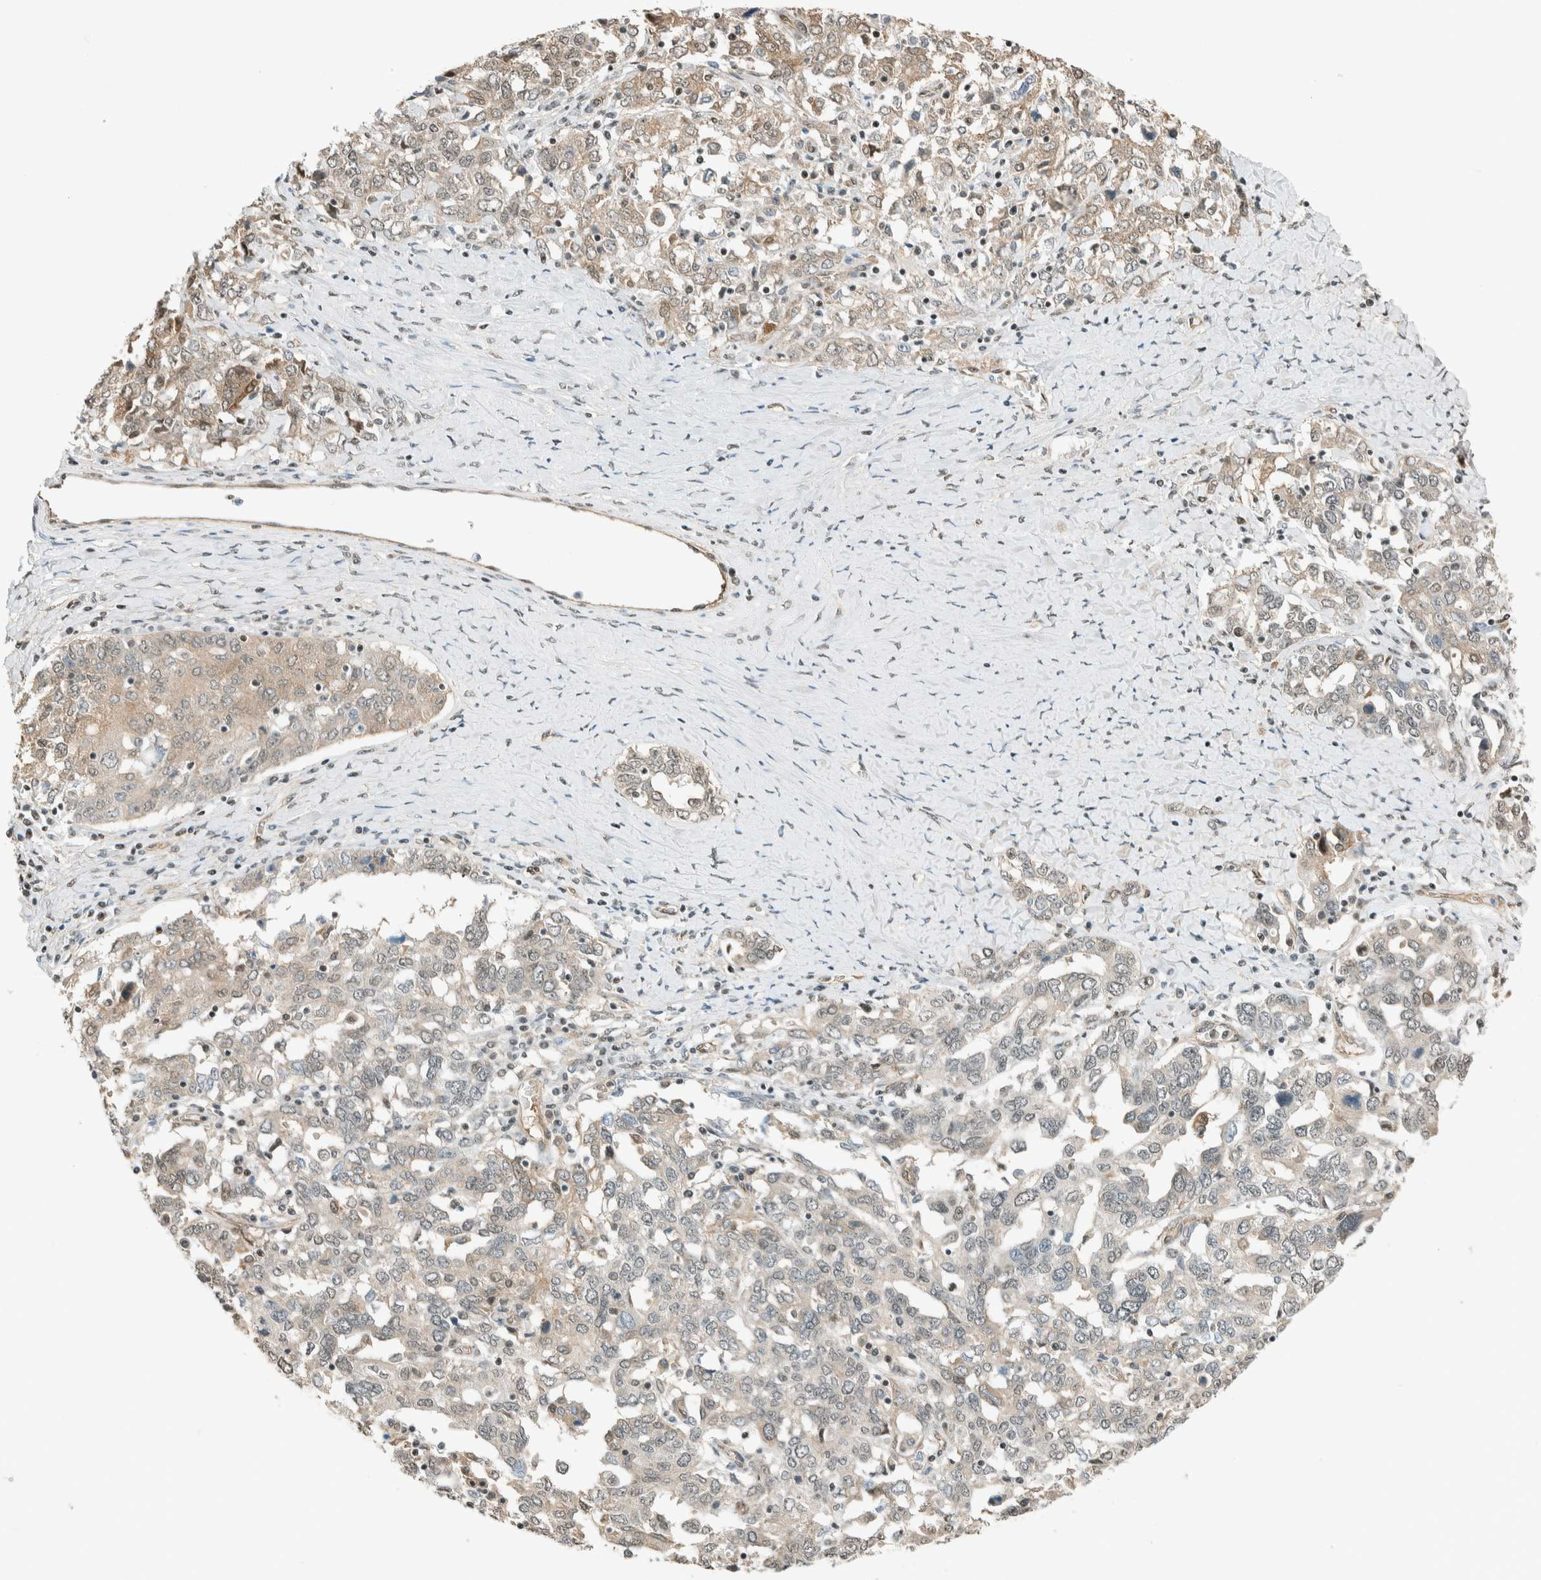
{"staining": {"intensity": "weak", "quantity": ">75%", "location": "cytoplasmic/membranous"}, "tissue": "ovarian cancer", "cell_type": "Tumor cells", "image_type": "cancer", "snomed": [{"axis": "morphology", "description": "Carcinoma, endometroid"}, {"axis": "topography", "description": "Ovary"}], "caption": "Immunohistochemical staining of human ovarian cancer displays low levels of weak cytoplasmic/membranous protein expression in about >75% of tumor cells.", "gene": "NIBAN2", "patient": {"sex": "female", "age": 62}}